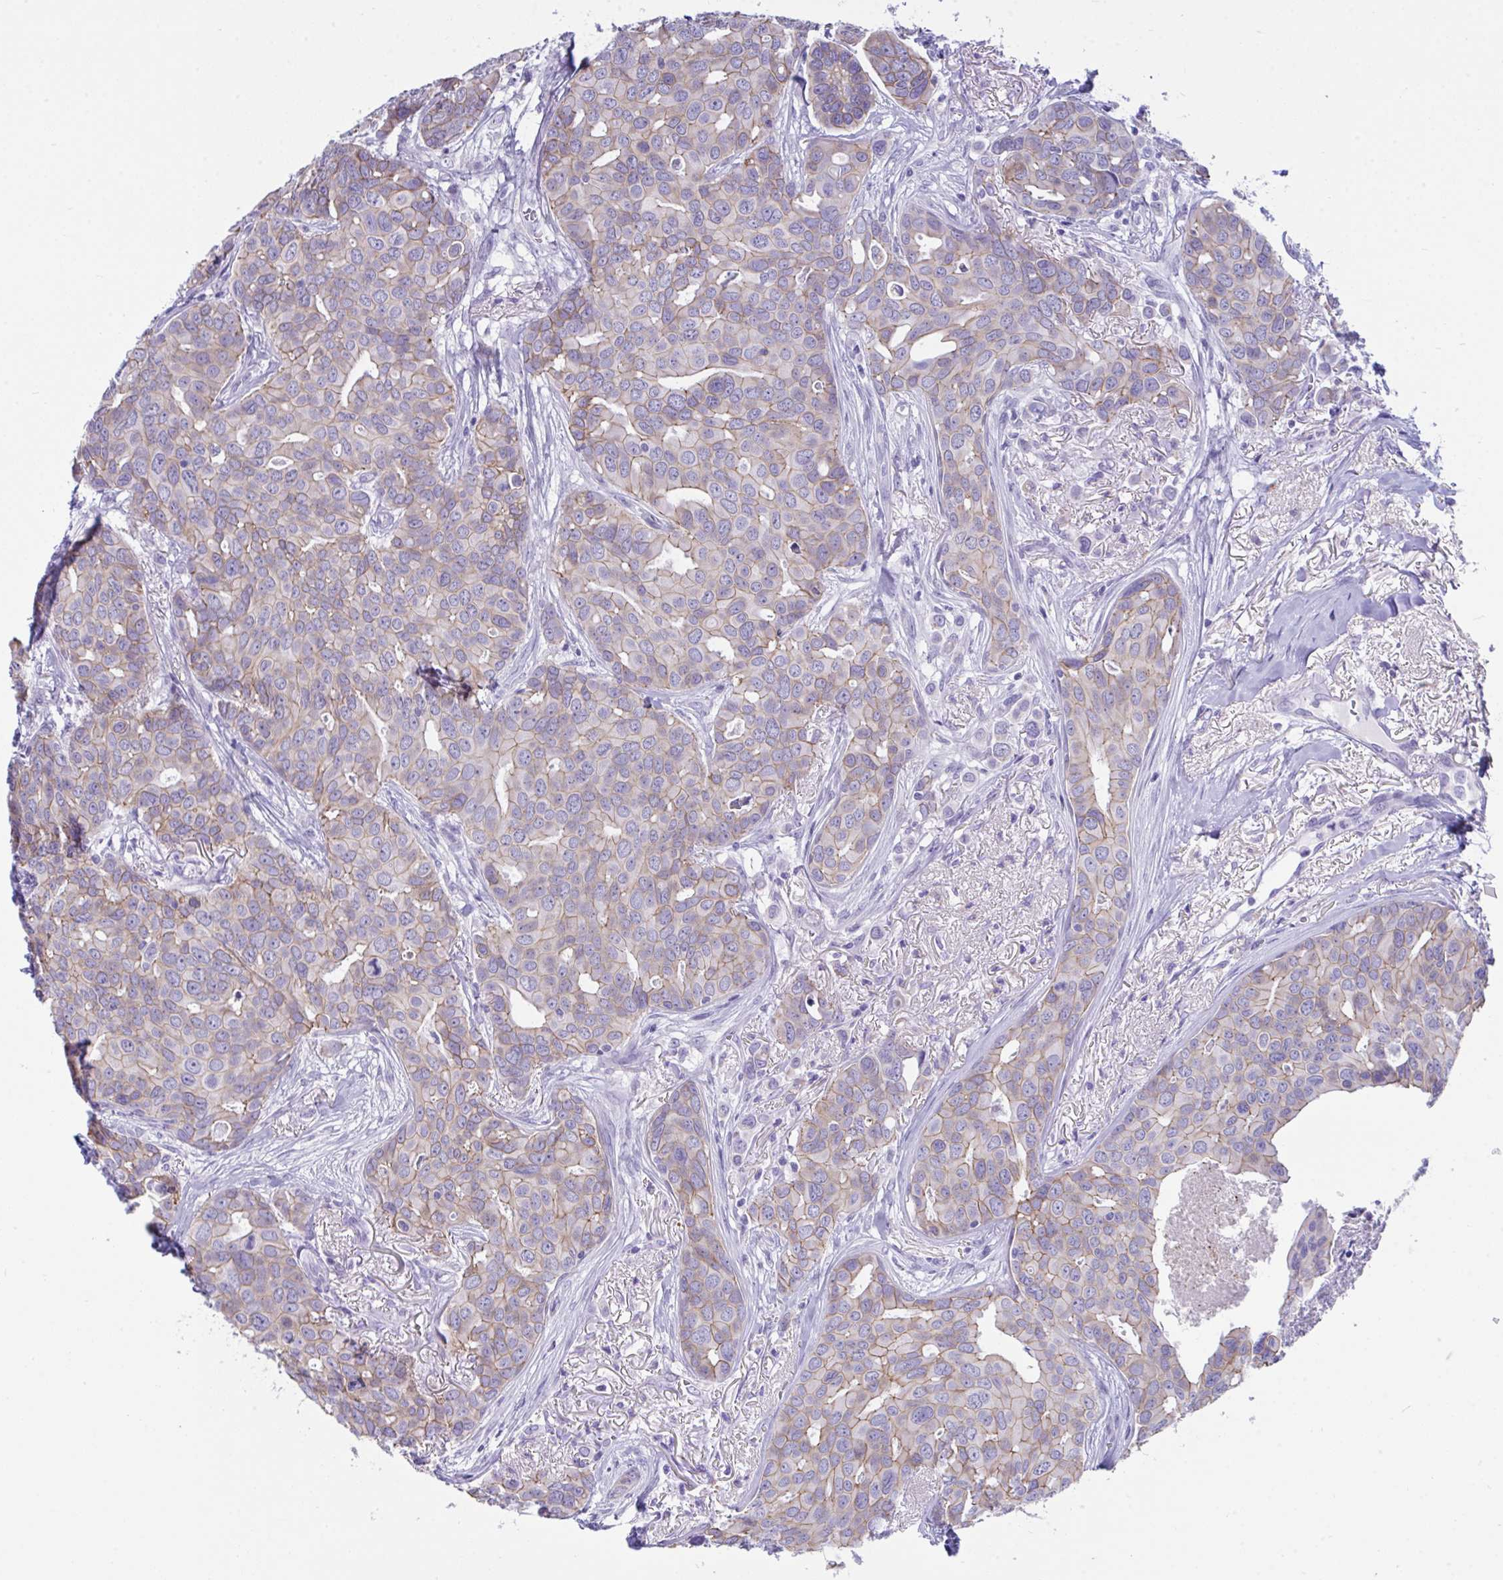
{"staining": {"intensity": "weak", "quantity": "25%-75%", "location": "cytoplasmic/membranous"}, "tissue": "breast cancer", "cell_type": "Tumor cells", "image_type": "cancer", "snomed": [{"axis": "morphology", "description": "Duct carcinoma"}, {"axis": "topography", "description": "Breast"}], "caption": "Immunohistochemical staining of breast cancer exhibits weak cytoplasmic/membranous protein staining in about 25%-75% of tumor cells.", "gene": "GLB1L2", "patient": {"sex": "female", "age": 54}}